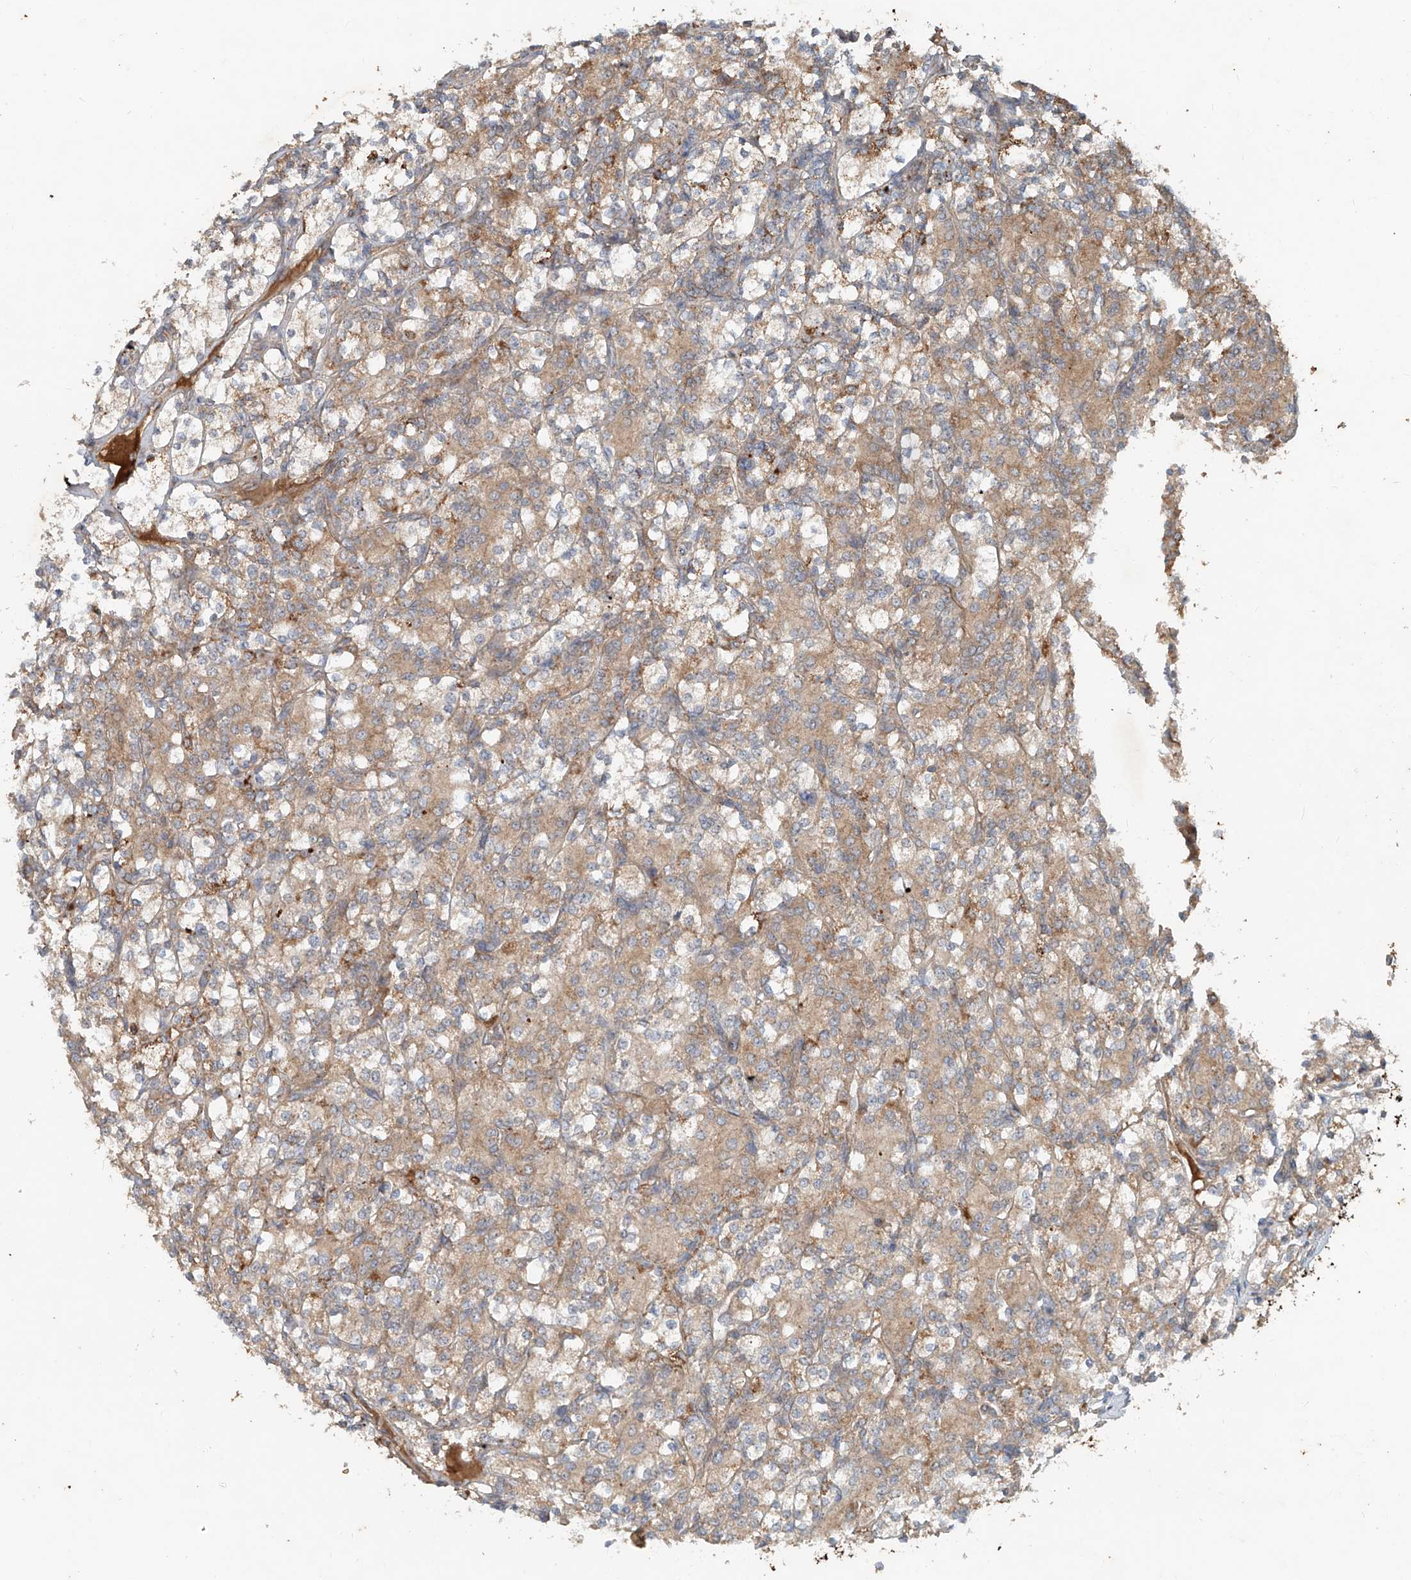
{"staining": {"intensity": "weak", "quantity": ">75%", "location": "cytoplasmic/membranous"}, "tissue": "renal cancer", "cell_type": "Tumor cells", "image_type": "cancer", "snomed": [{"axis": "morphology", "description": "Adenocarcinoma, NOS"}, {"axis": "topography", "description": "Kidney"}], "caption": "Adenocarcinoma (renal) was stained to show a protein in brown. There is low levels of weak cytoplasmic/membranous staining in about >75% of tumor cells.", "gene": "IER5", "patient": {"sex": "male", "age": 77}}